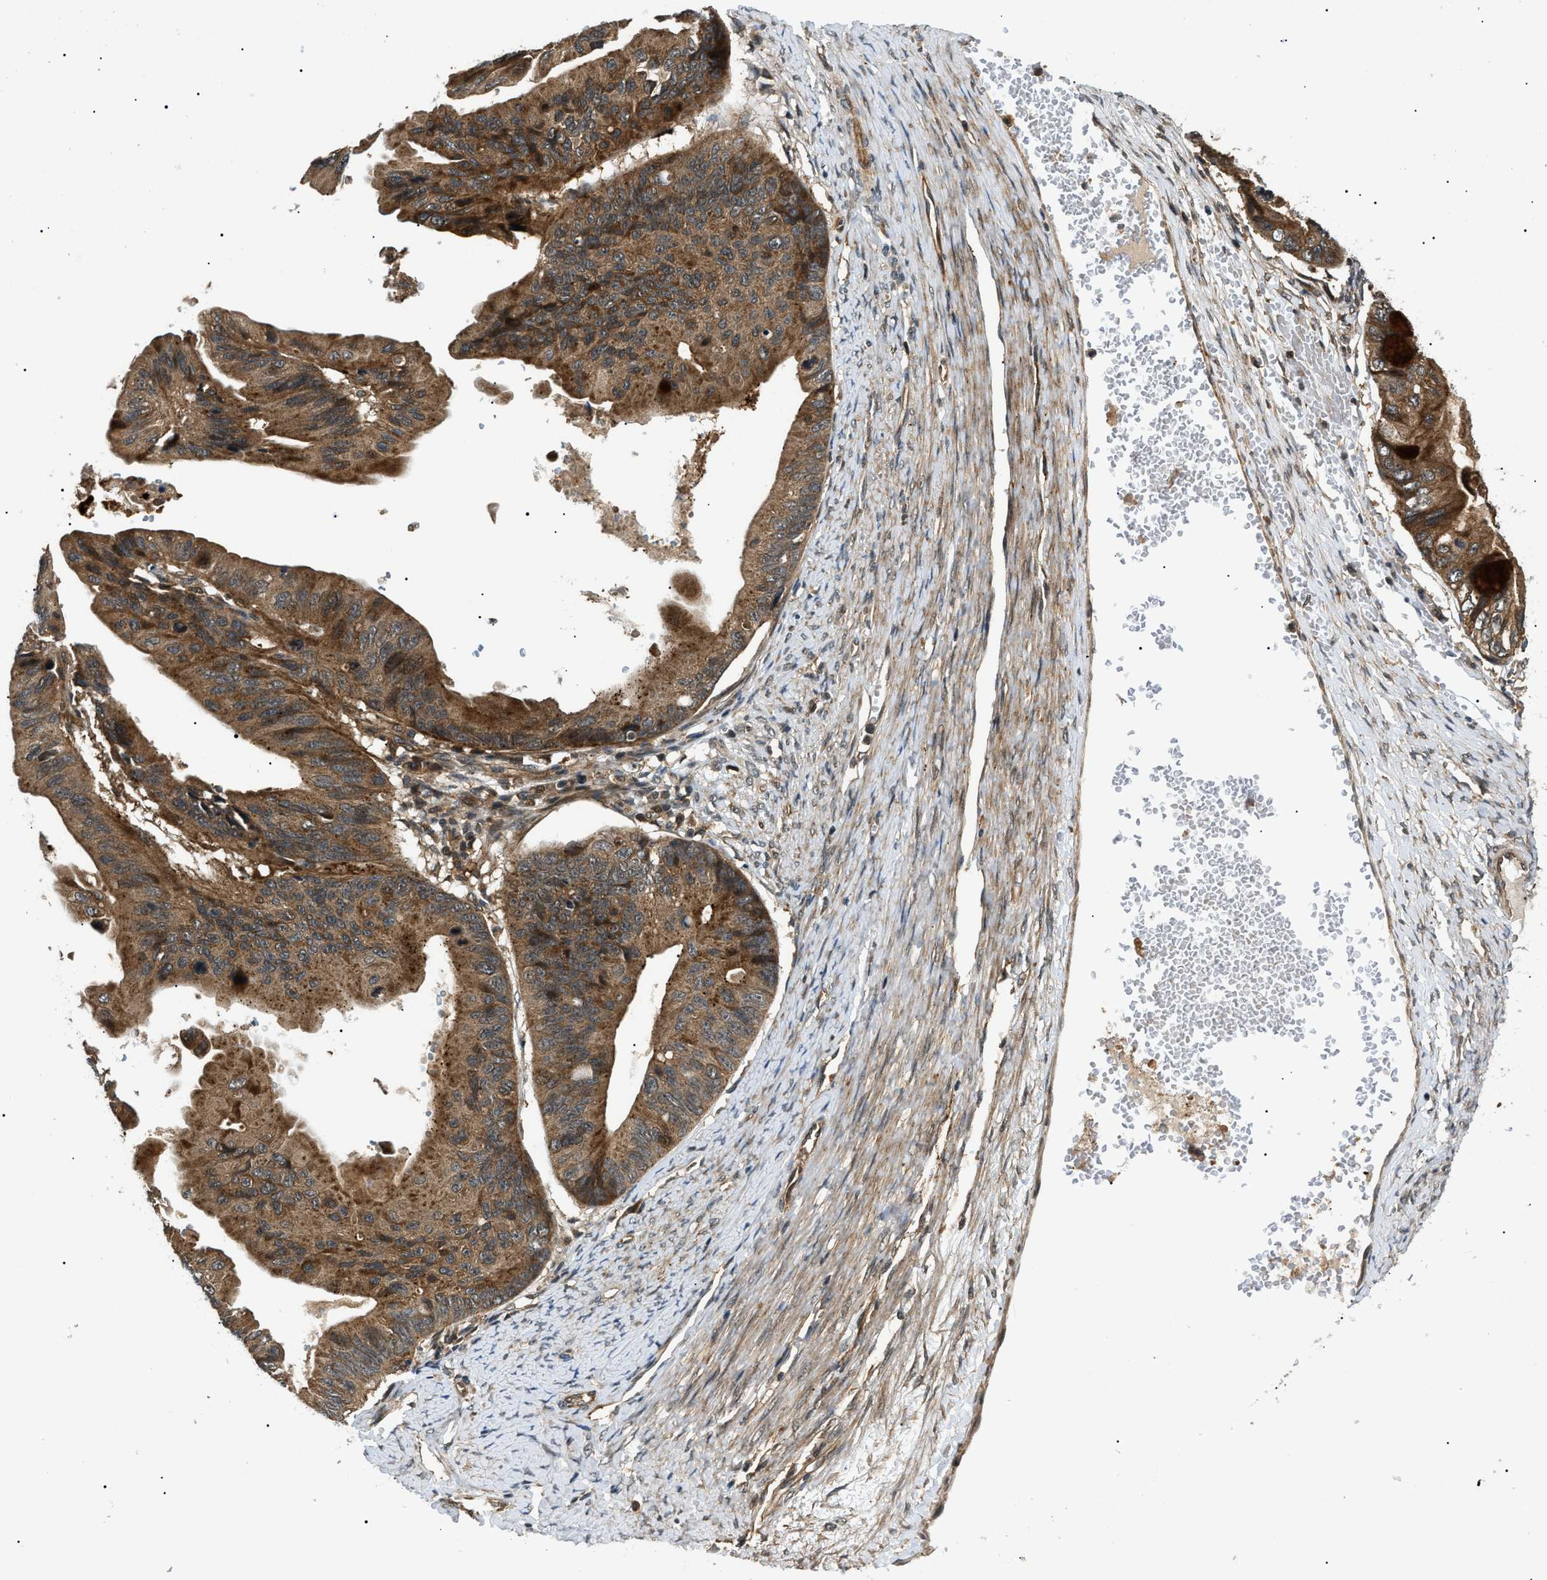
{"staining": {"intensity": "strong", "quantity": ">75%", "location": "cytoplasmic/membranous"}, "tissue": "ovarian cancer", "cell_type": "Tumor cells", "image_type": "cancer", "snomed": [{"axis": "morphology", "description": "Cystadenocarcinoma, mucinous, NOS"}, {"axis": "topography", "description": "Ovary"}], "caption": "This is a photomicrograph of immunohistochemistry staining of ovarian cancer (mucinous cystadenocarcinoma), which shows strong positivity in the cytoplasmic/membranous of tumor cells.", "gene": "ATP6AP1", "patient": {"sex": "female", "age": 61}}